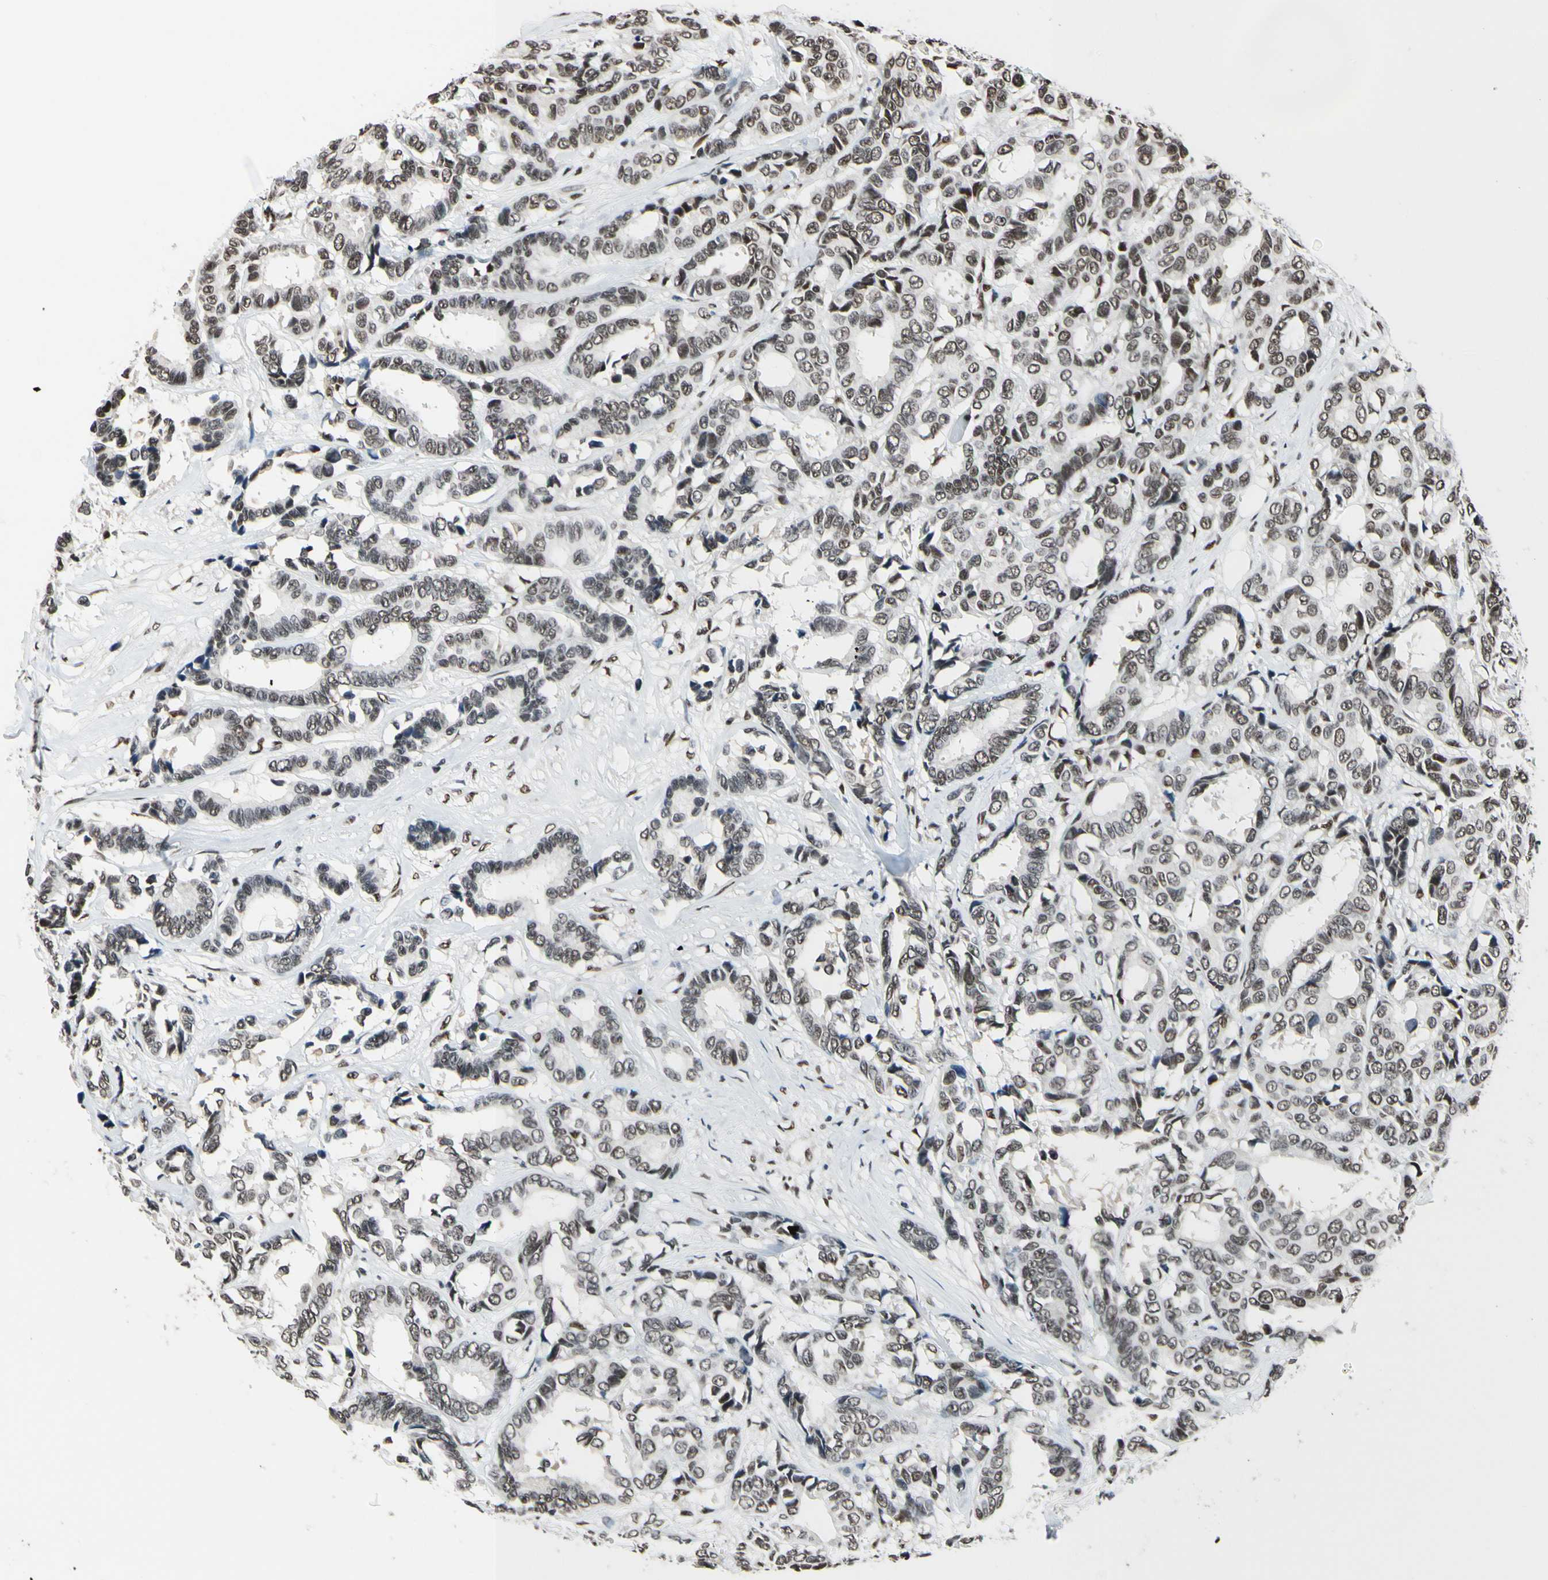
{"staining": {"intensity": "weak", "quantity": ">75%", "location": "nuclear"}, "tissue": "breast cancer", "cell_type": "Tumor cells", "image_type": "cancer", "snomed": [{"axis": "morphology", "description": "Duct carcinoma"}, {"axis": "topography", "description": "Breast"}], "caption": "Tumor cells display weak nuclear expression in approximately >75% of cells in breast intraductal carcinoma.", "gene": "RECQL", "patient": {"sex": "female", "age": 87}}